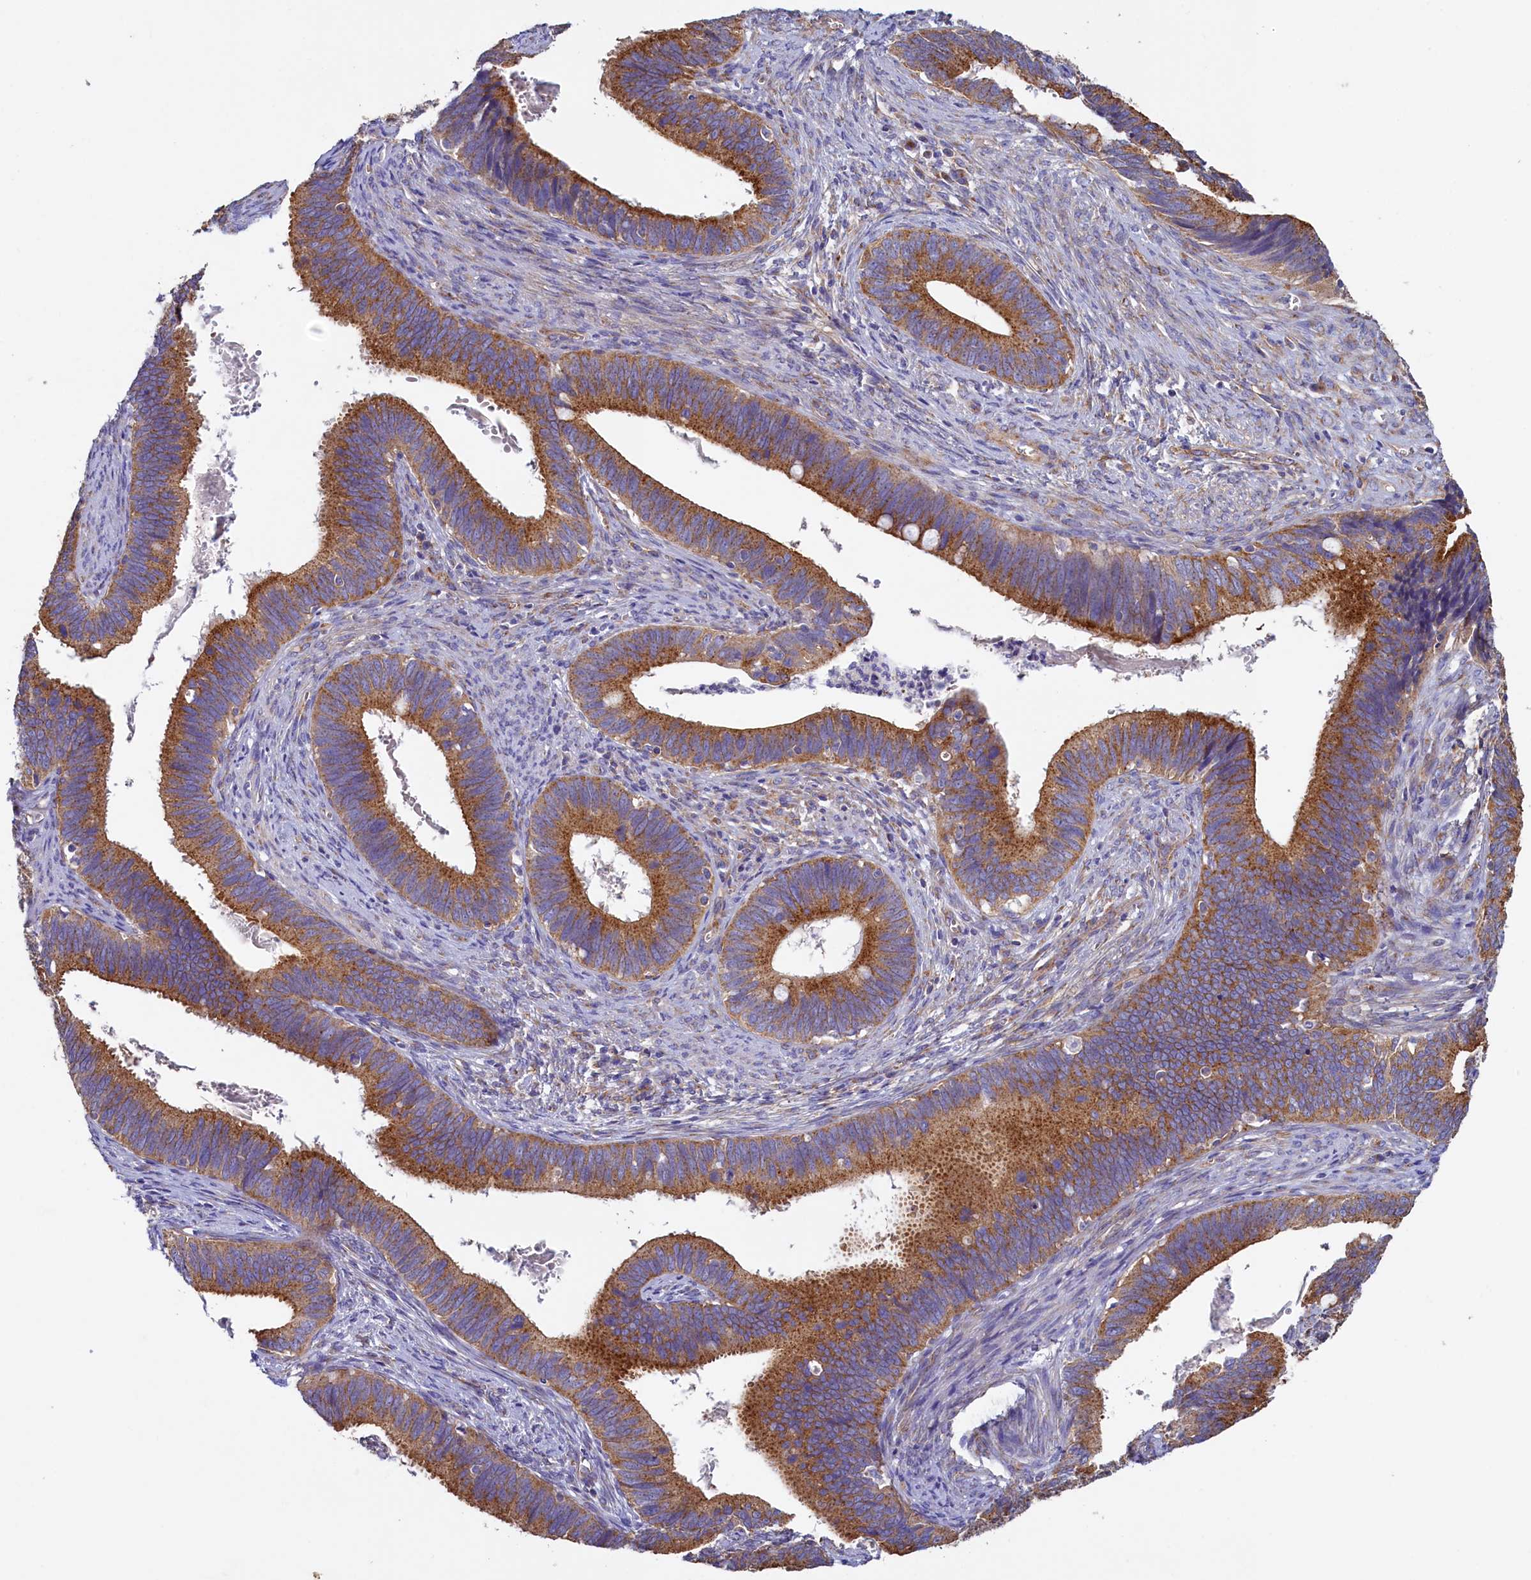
{"staining": {"intensity": "moderate", "quantity": ">75%", "location": "cytoplasmic/membranous"}, "tissue": "cervical cancer", "cell_type": "Tumor cells", "image_type": "cancer", "snomed": [{"axis": "morphology", "description": "Adenocarcinoma, NOS"}, {"axis": "topography", "description": "Cervix"}], "caption": "High-magnification brightfield microscopy of adenocarcinoma (cervical) stained with DAB (3,3'-diaminobenzidine) (brown) and counterstained with hematoxylin (blue). tumor cells exhibit moderate cytoplasmic/membranous positivity is seen in about>75% of cells. The staining was performed using DAB, with brown indicating positive protein expression. Nuclei are stained blue with hematoxylin.", "gene": "GPR21", "patient": {"sex": "female", "age": 42}}